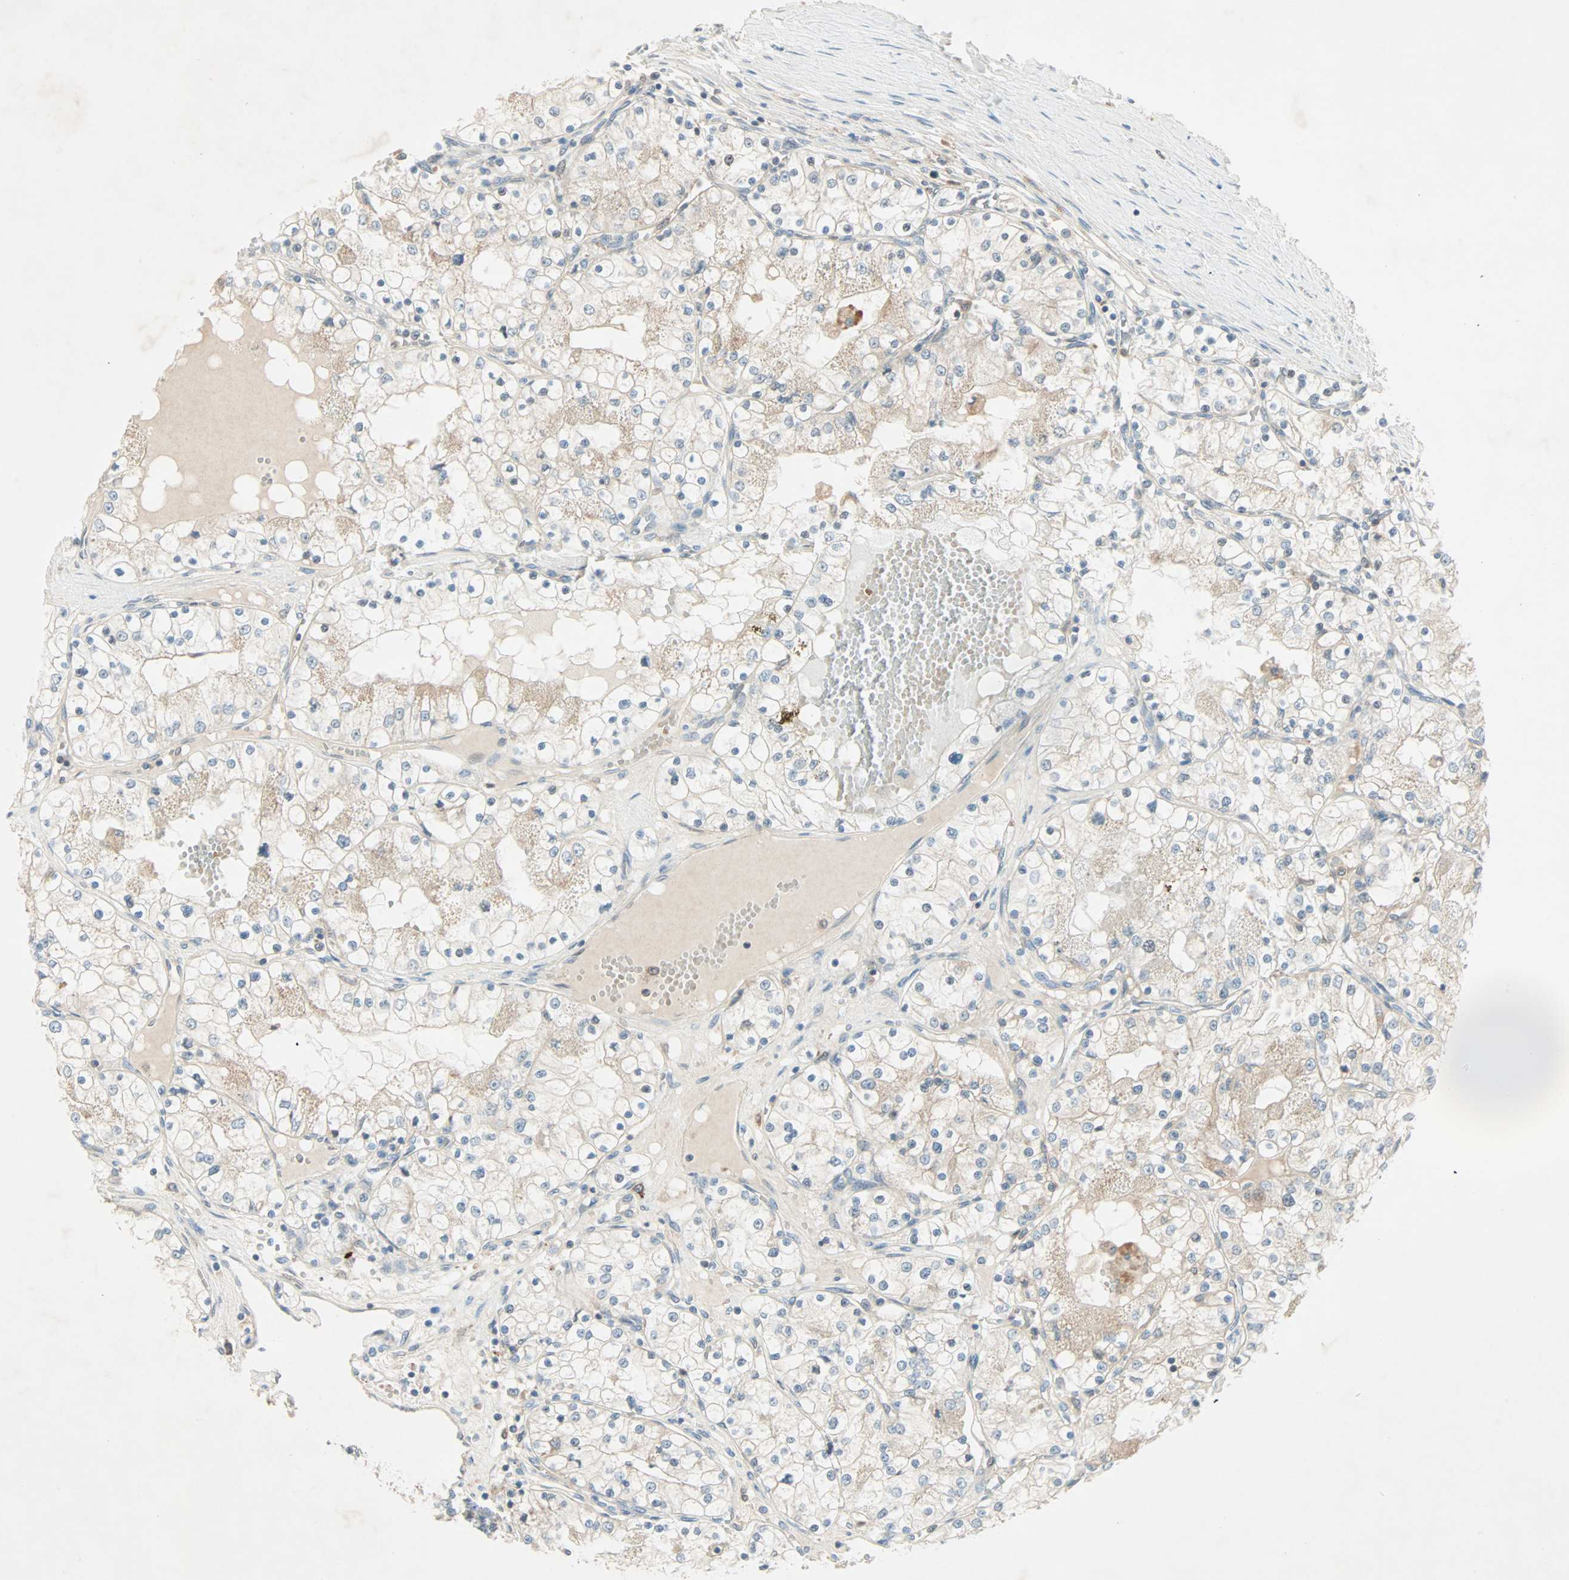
{"staining": {"intensity": "weak", "quantity": "<25%", "location": "cytoplasmic/membranous"}, "tissue": "renal cancer", "cell_type": "Tumor cells", "image_type": "cancer", "snomed": [{"axis": "morphology", "description": "Adenocarcinoma, NOS"}, {"axis": "topography", "description": "Kidney"}], "caption": "This is a image of IHC staining of renal cancer (adenocarcinoma), which shows no positivity in tumor cells.", "gene": "SMIM8", "patient": {"sex": "male", "age": 68}}